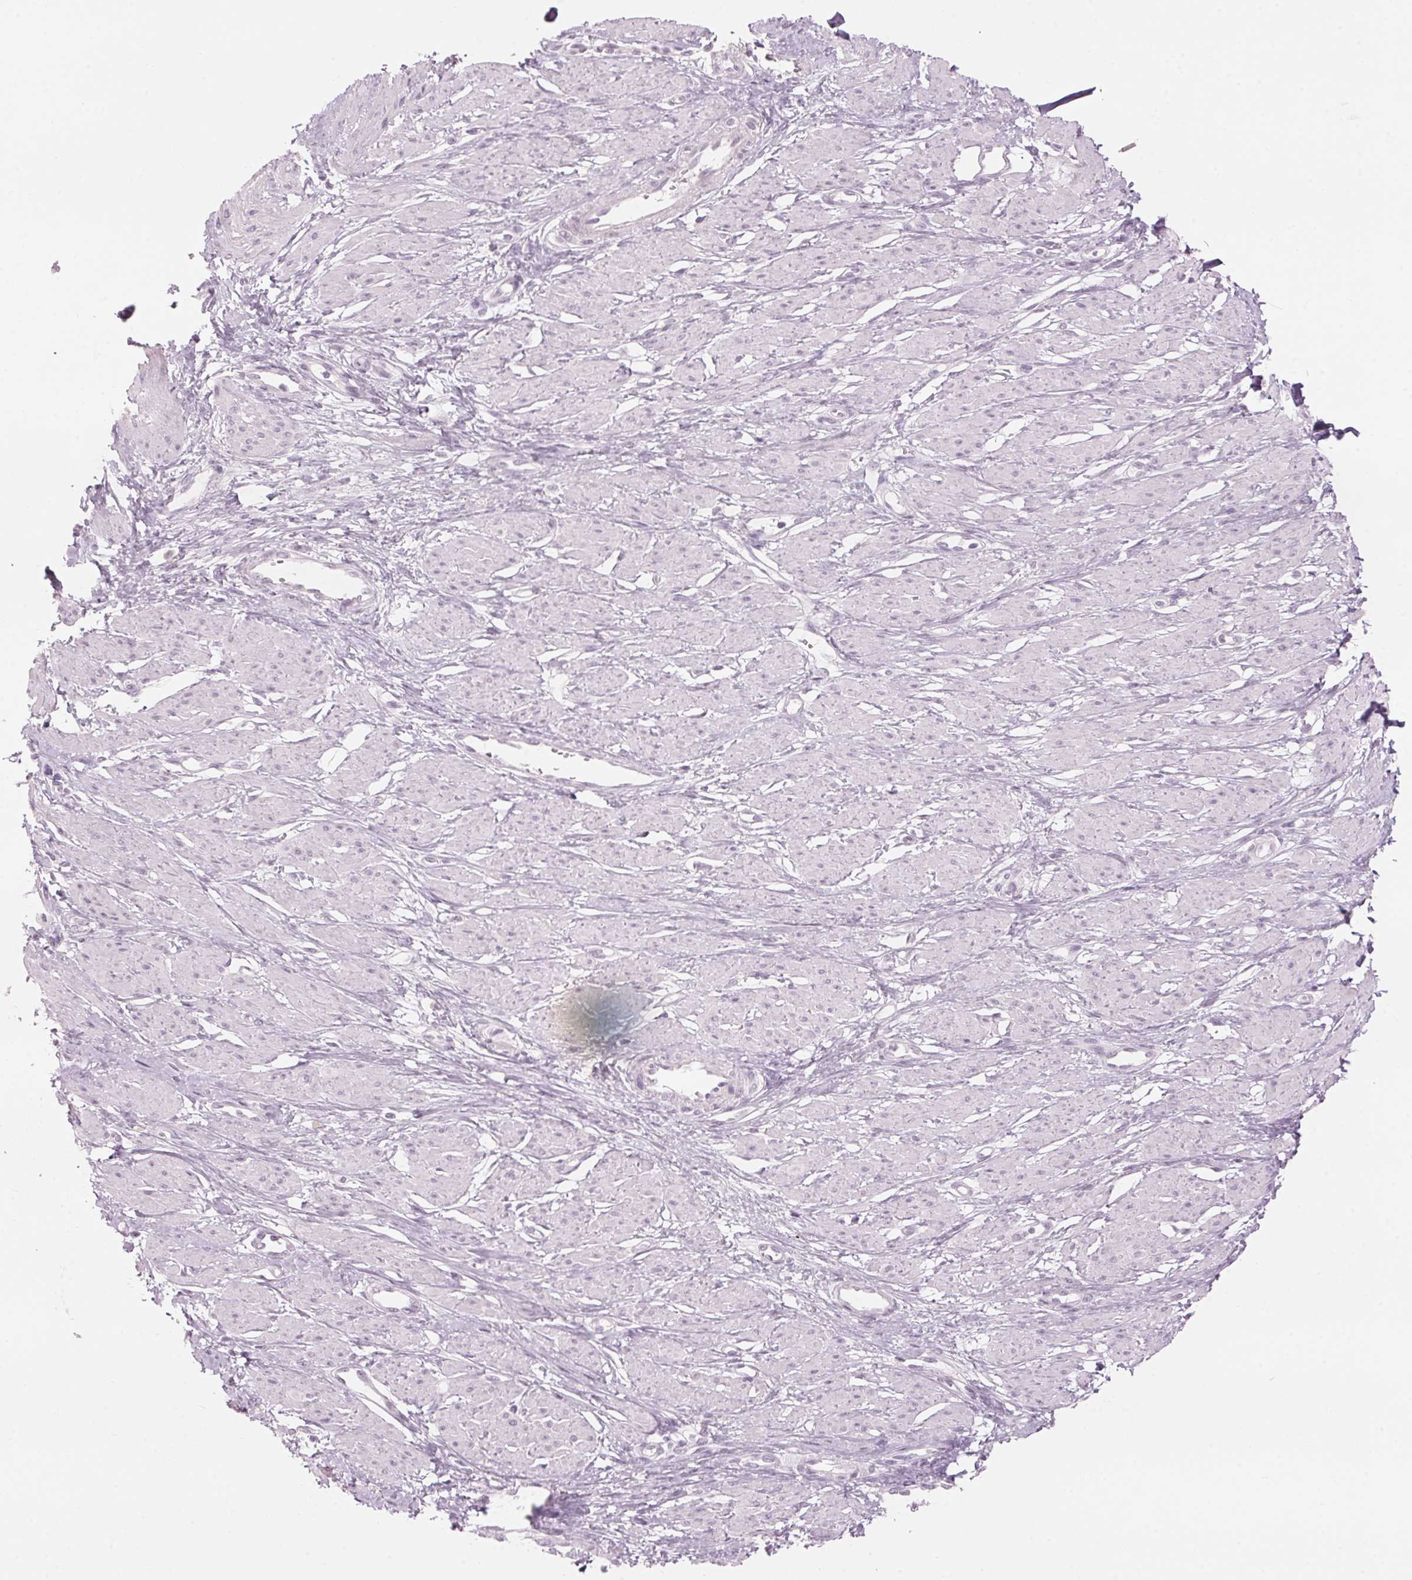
{"staining": {"intensity": "negative", "quantity": "none", "location": "none"}, "tissue": "smooth muscle", "cell_type": "Smooth muscle cells", "image_type": "normal", "snomed": [{"axis": "morphology", "description": "Normal tissue, NOS"}, {"axis": "topography", "description": "Smooth muscle"}, {"axis": "topography", "description": "Uterus"}], "caption": "Human smooth muscle stained for a protein using immunohistochemistry displays no positivity in smooth muscle cells.", "gene": "SCTR", "patient": {"sex": "female", "age": 39}}